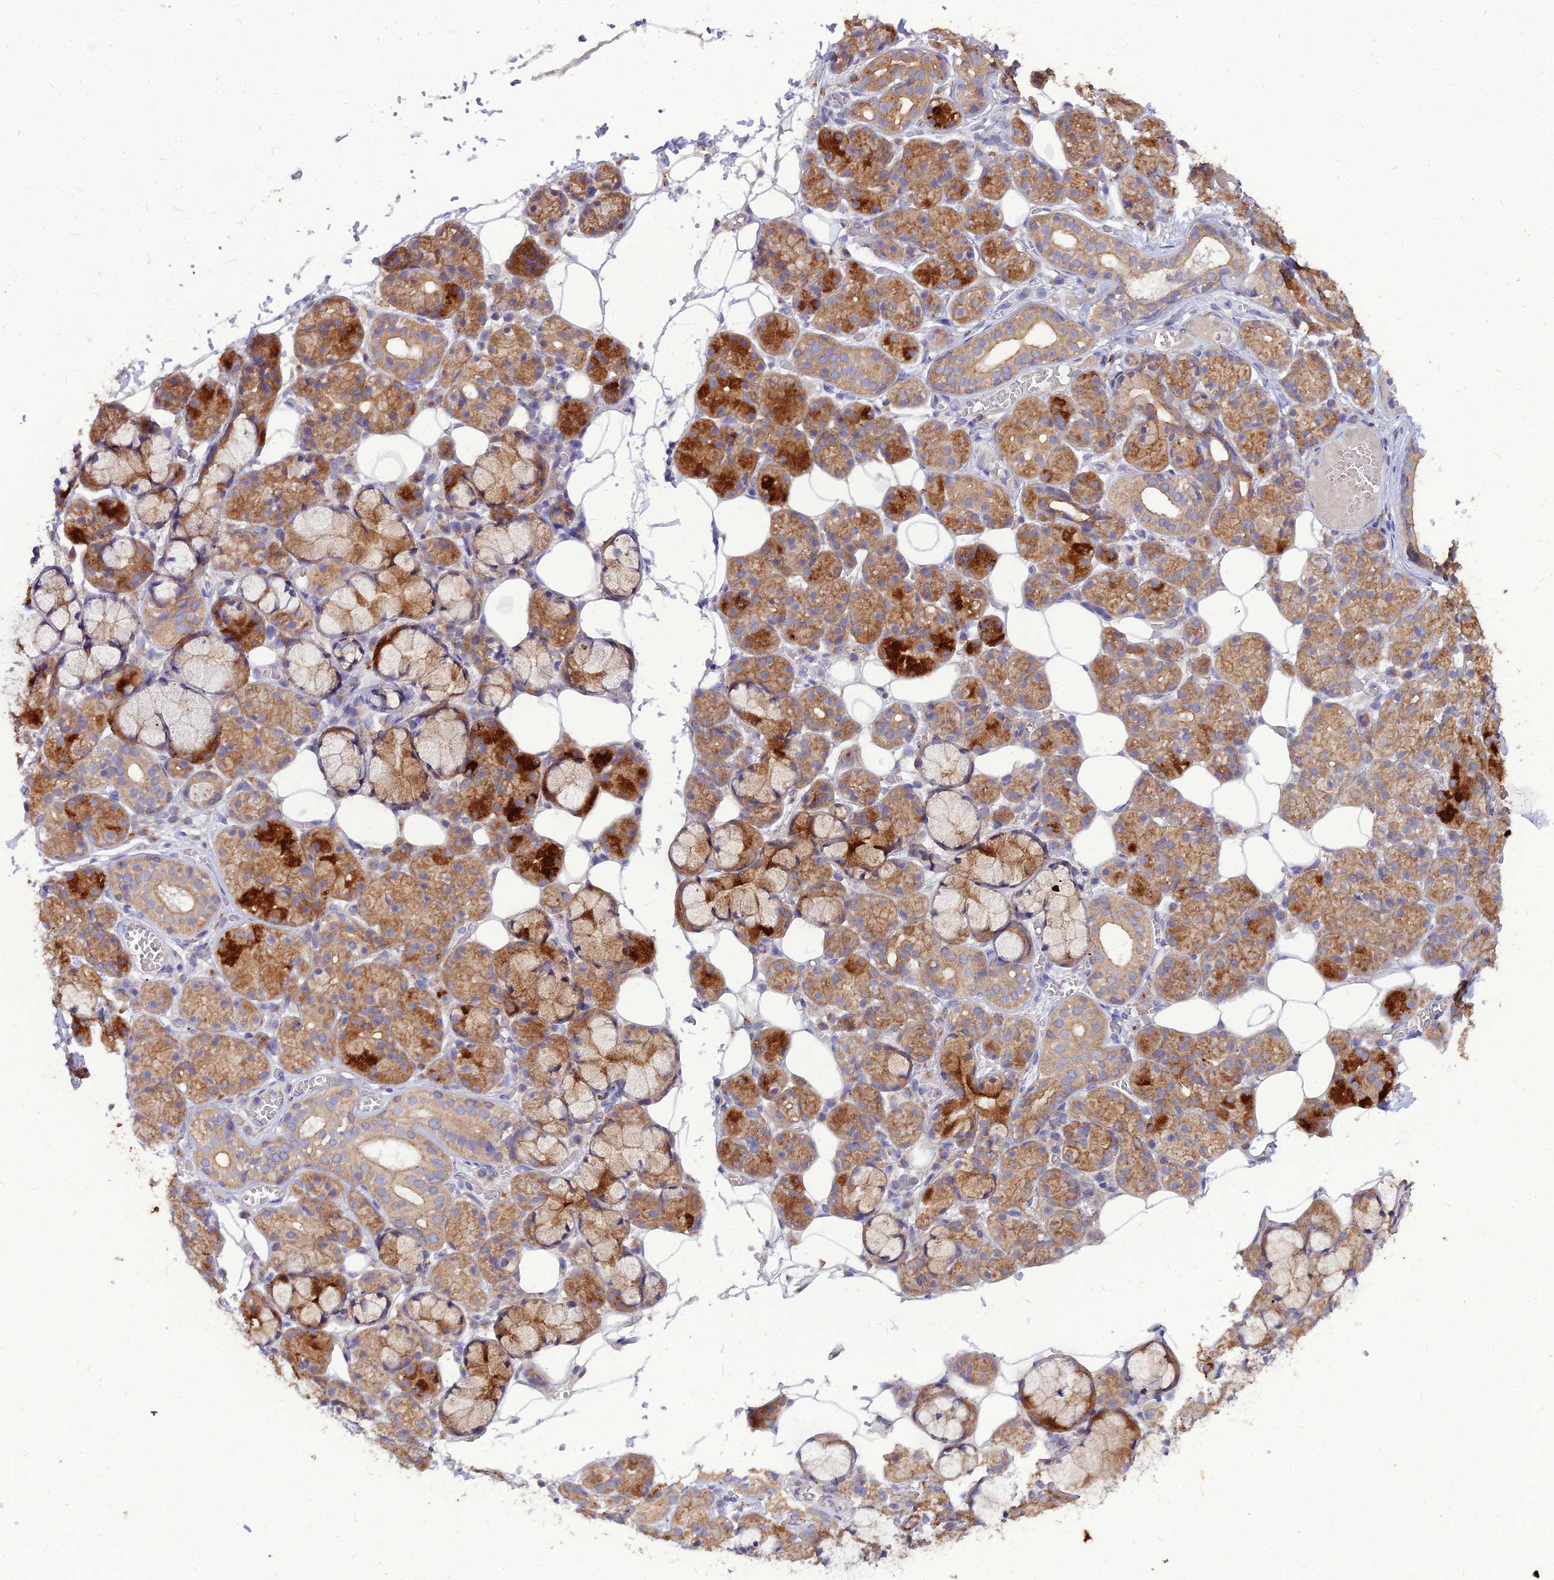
{"staining": {"intensity": "strong", "quantity": ">75%", "location": "cytoplasmic/membranous"}, "tissue": "salivary gland", "cell_type": "Glandular cells", "image_type": "normal", "snomed": [{"axis": "morphology", "description": "Normal tissue, NOS"}, {"axis": "topography", "description": "Salivary gland"}], "caption": "IHC staining of benign salivary gland, which shows high levels of strong cytoplasmic/membranous staining in about >75% of glandular cells indicating strong cytoplasmic/membranous protein positivity. The staining was performed using DAB (brown) for protein detection and nuclei were counterstained in hematoxylin (blue).", "gene": "PCED1B", "patient": {"sex": "male", "age": 63}}